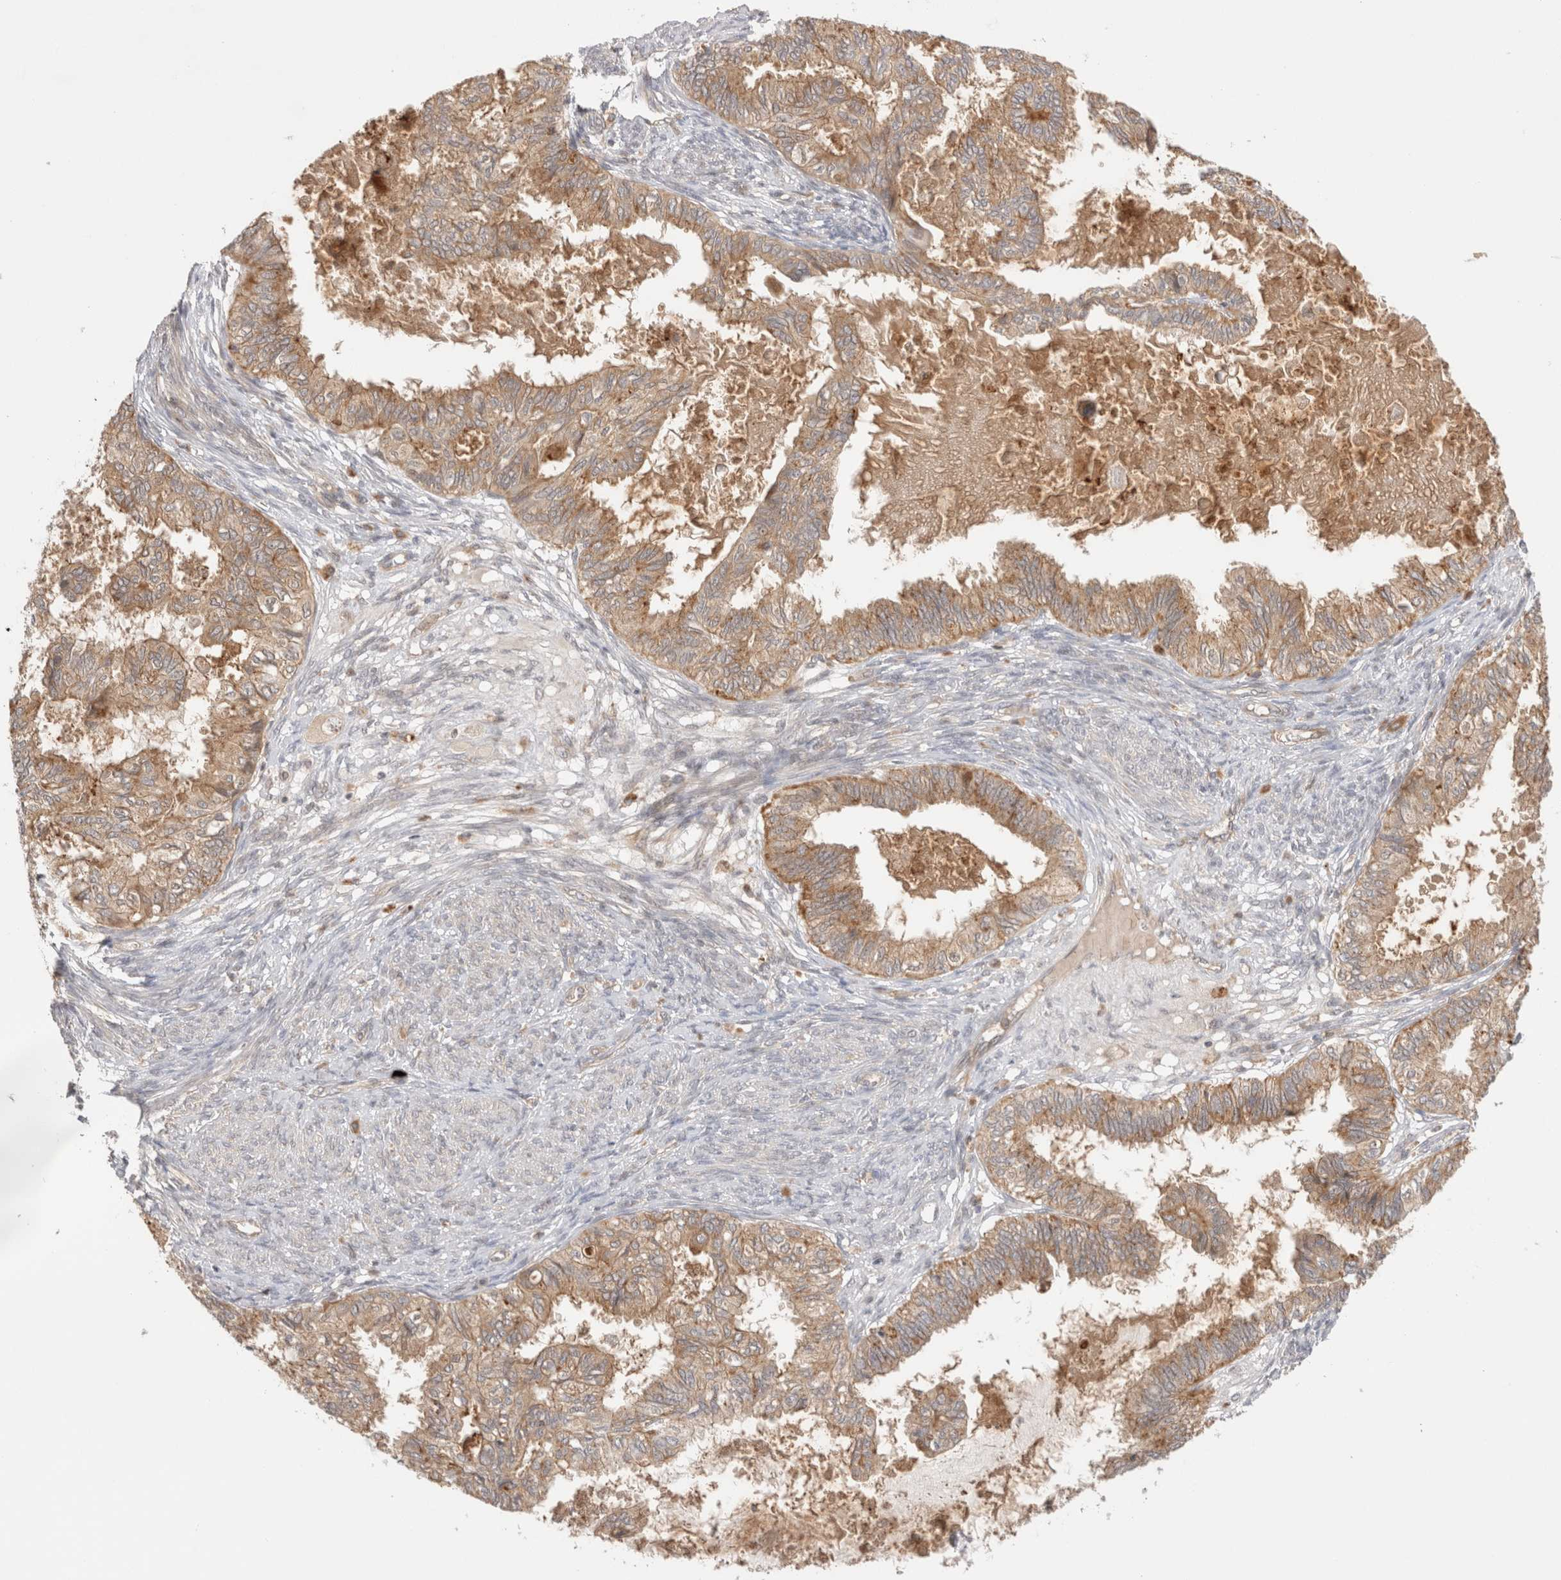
{"staining": {"intensity": "moderate", "quantity": ">75%", "location": "cytoplasmic/membranous"}, "tissue": "cervical cancer", "cell_type": "Tumor cells", "image_type": "cancer", "snomed": [{"axis": "morphology", "description": "Normal tissue, NOS"}, {"axis": "morphology", "description": "Adenocarcinoma, NOS"}, {"axis": "topography", "description": "Cervix"}, {"axis": "topography", "description": "Endometrium"}], "caption": "About >75% of tumor cells in cervical adenocarcinoma display moderate cytoplasmic/membranous protein expression as visualized by brown immunohistochemical staining.", "gene": "VPS28", "patient": {"sex": "female", "age": 86}}